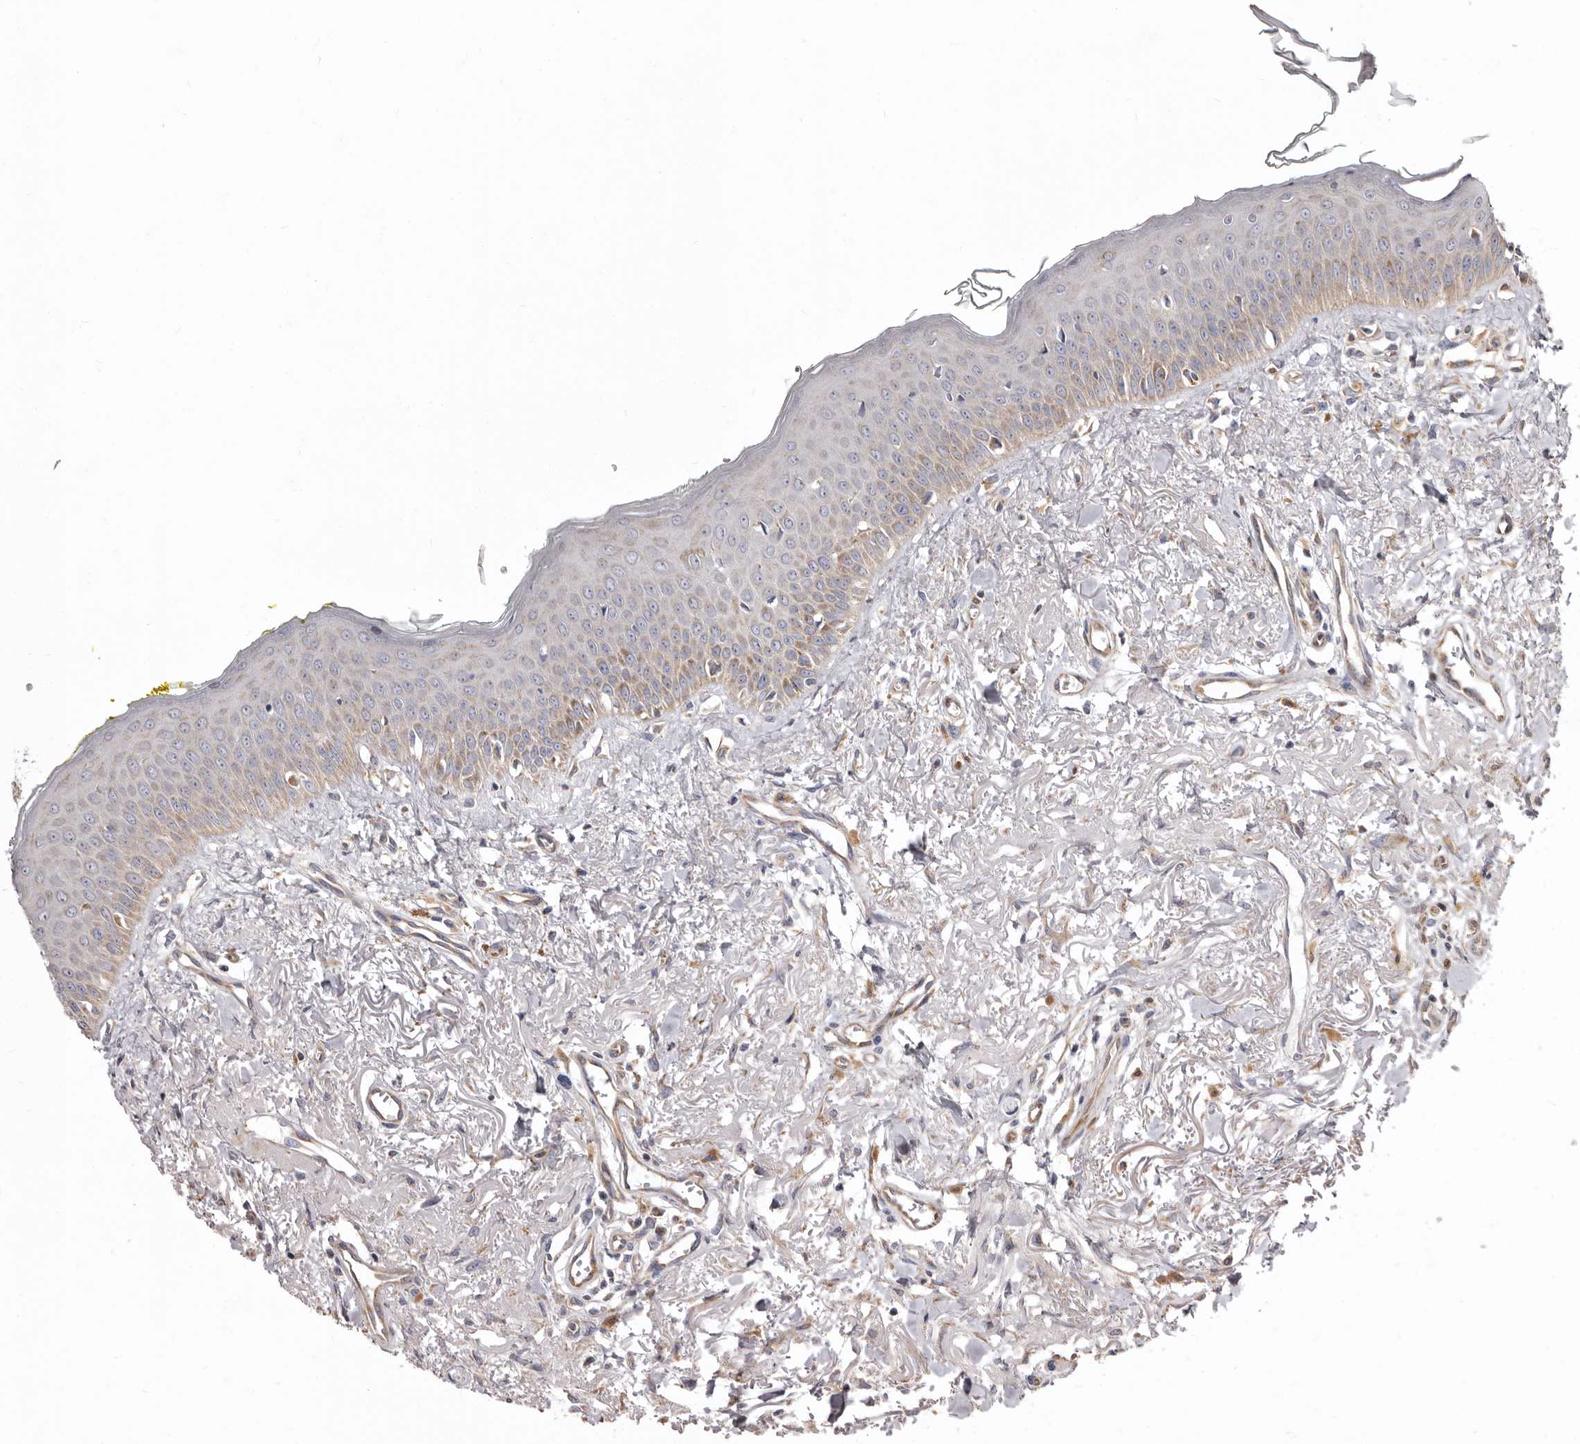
{"staining": {"intensity": "weak", "quantity": ">75%", "location": "cytoplasmic/membranous"}, "tissue": "oral mucosa", "cell_type": "Squamous epithelial cells", "image_type": "normal", "snomed": [{"axis": "morphology", "description": "Normal tissue, NOS"}, {"axis": "topography", "description": "Oral tissue"}], "caption": "The photomicrograph reveals a brown stain indicating the presence of a protein in the cytoplasmic/membranous of squamous epithelial cells in oral mucosa.", "gene": "FMO2", "patient": {"sex": "female", "age": 70}}